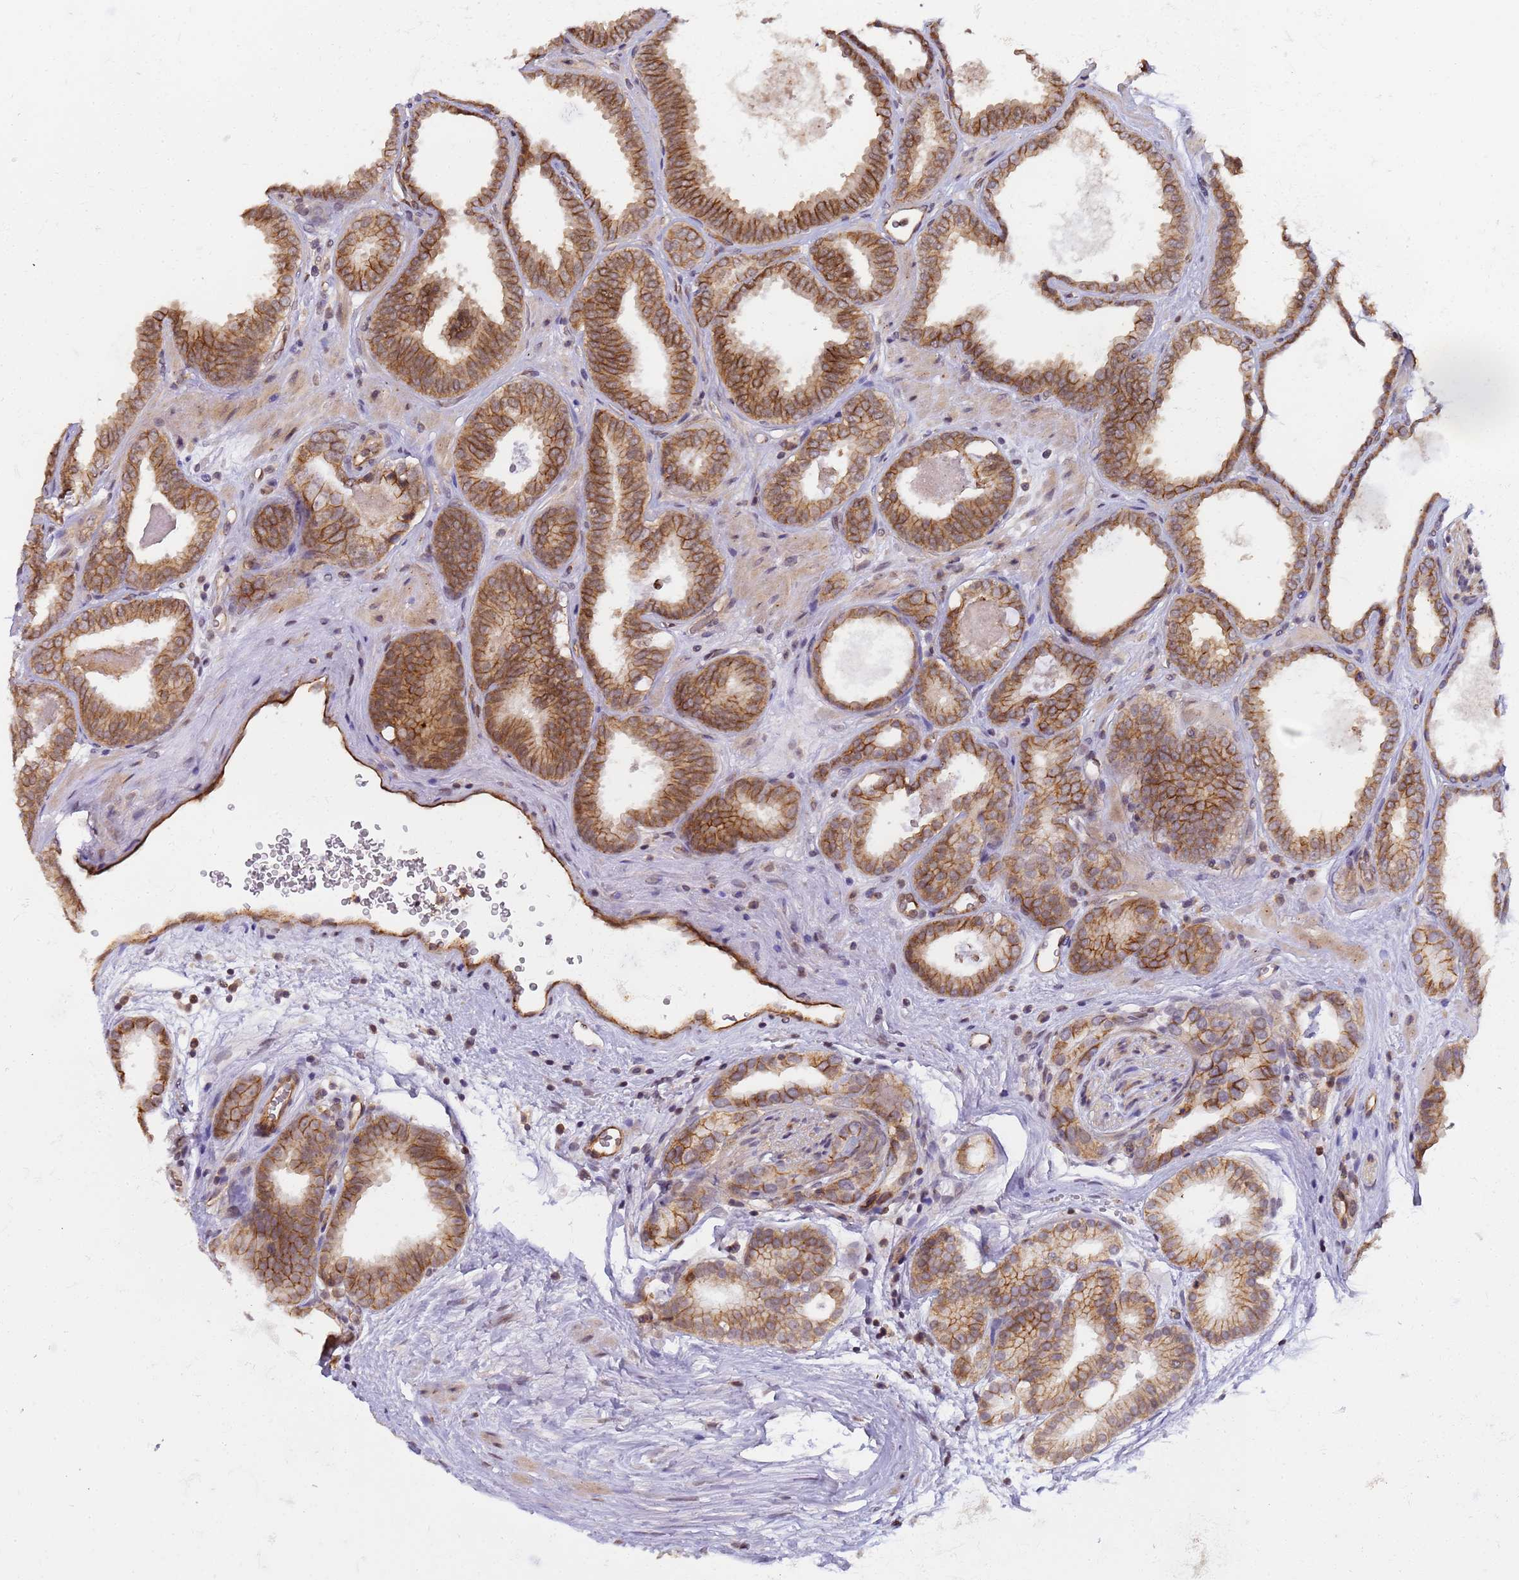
{"staining": {"intensity": "moderate", "quantity": ">75%", "location": "cytoplasmic/membranous"}, "tissue": "prostate cancer", "cell_type": "Tumor cells", "image_type": "cancer", "snomed": [{"axis": "morphology", "description": "Adenocarcinoma, High grade"}, {"axis": "topography", "description": "Prostate"}], "caption": "Immunohistochemistry micrograph of neoplastic tissue: prostate cancer stained using immunohistochemistry (IHC) displays medium levels of moderate protein expression localized specifically in the cytoplasmic/membranous of tumor cells, appearing as a cytoplasmic/membranous brown color.", "gene": "EMC2", "patient": {"sex": "male", "age": 72}}